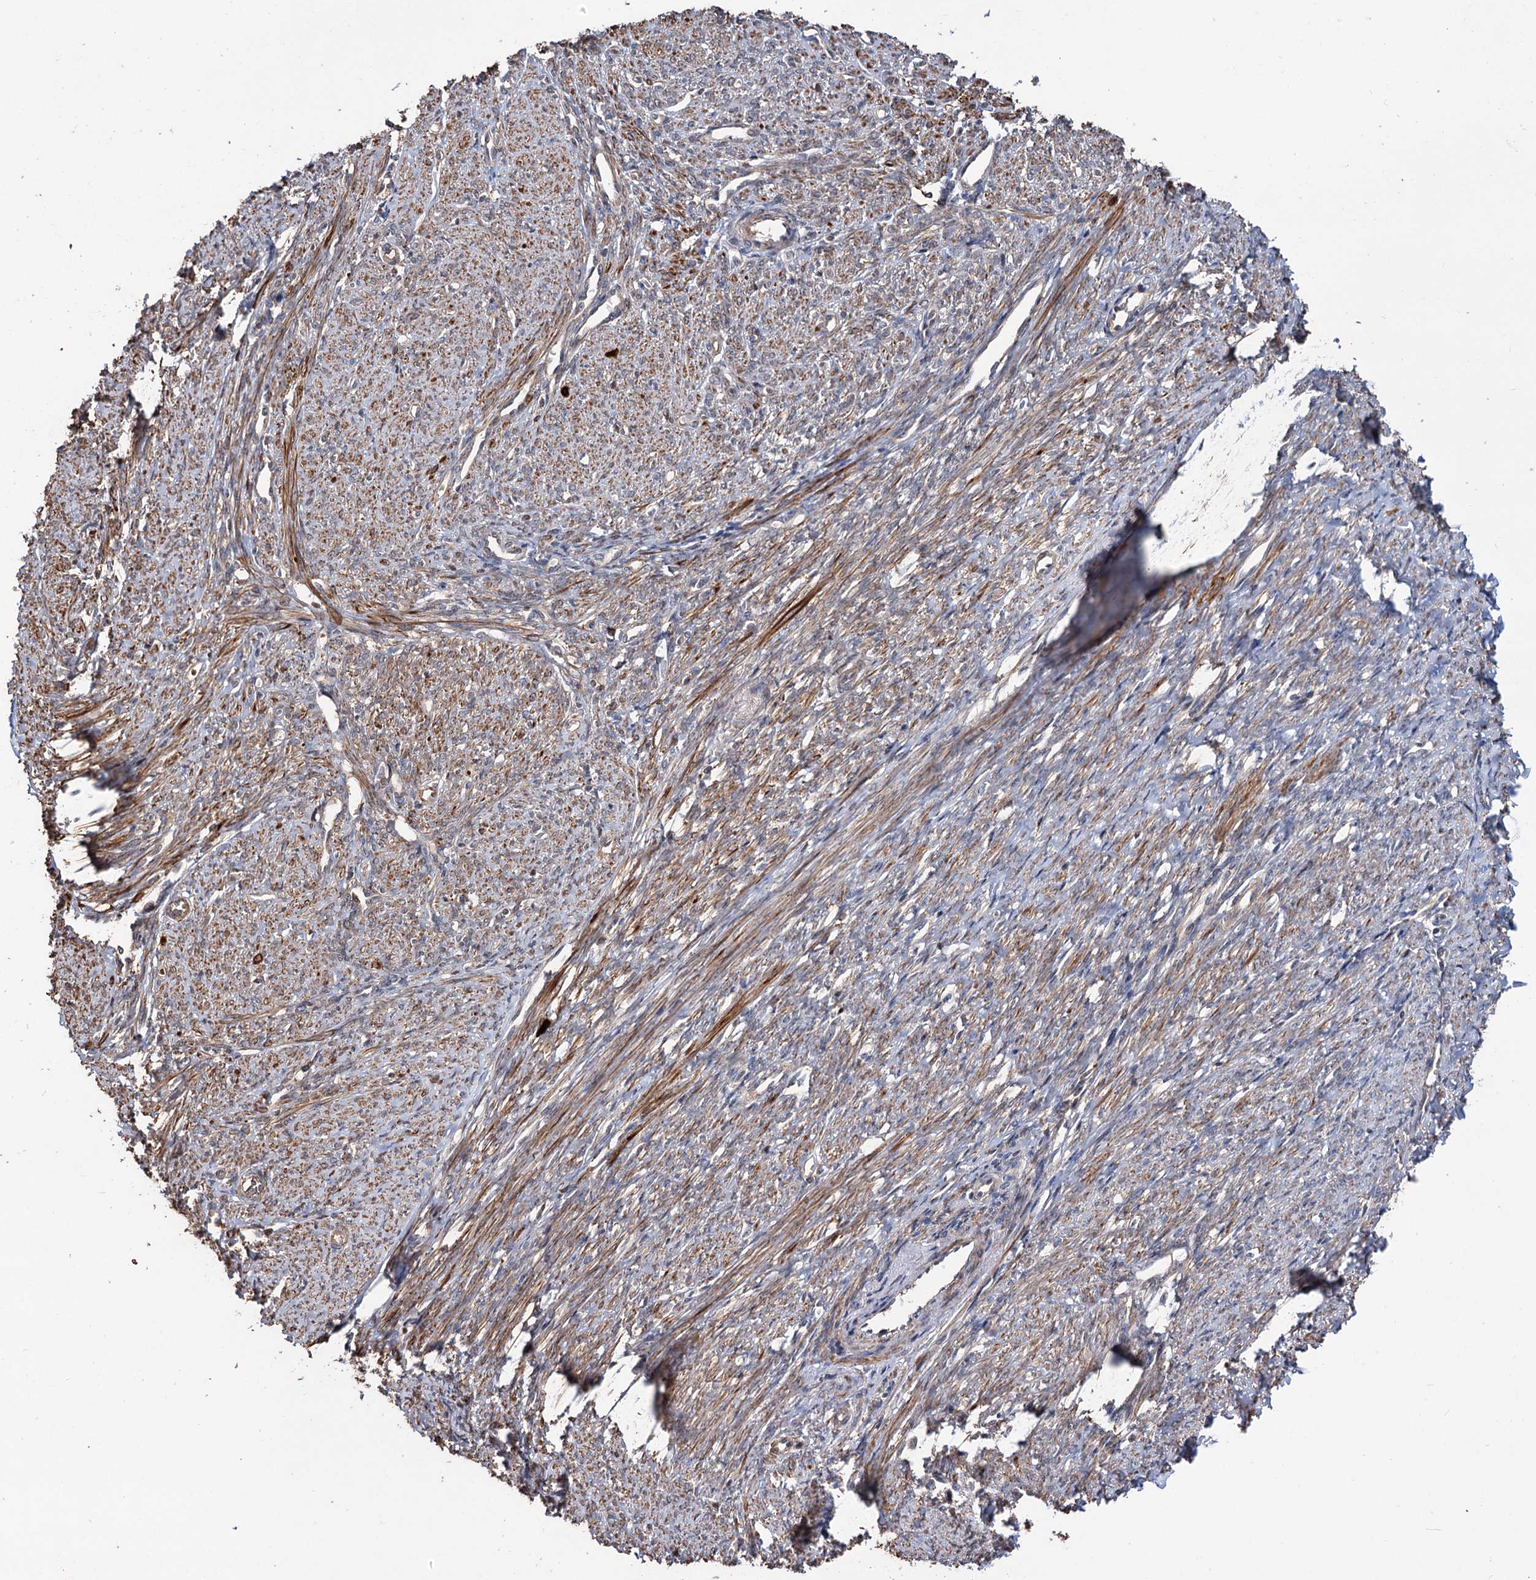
{"staining": {"intensity": "strong", "quantity": "25%-75%", "location": "cytoplasmic/membranous"}, "tissue": "smooth muscle", "cell_type": "Smooth muscle cells", "image_type": "normal", "snomed": [{"axis": "morphology", "description": "Normal tissue, NOS"}, {"axis": "topography", "description": "Smooth muscle"}, {"axis": "topography", "description": "Uterus"}], "caption": "Smooth muscle cells display strong cytoplasmic/membranous expression in approximately 25%-75% of cells in normal smooth muscle.", "gene": "GRIP1", "patient": {"sex": "female", "age": 59}}